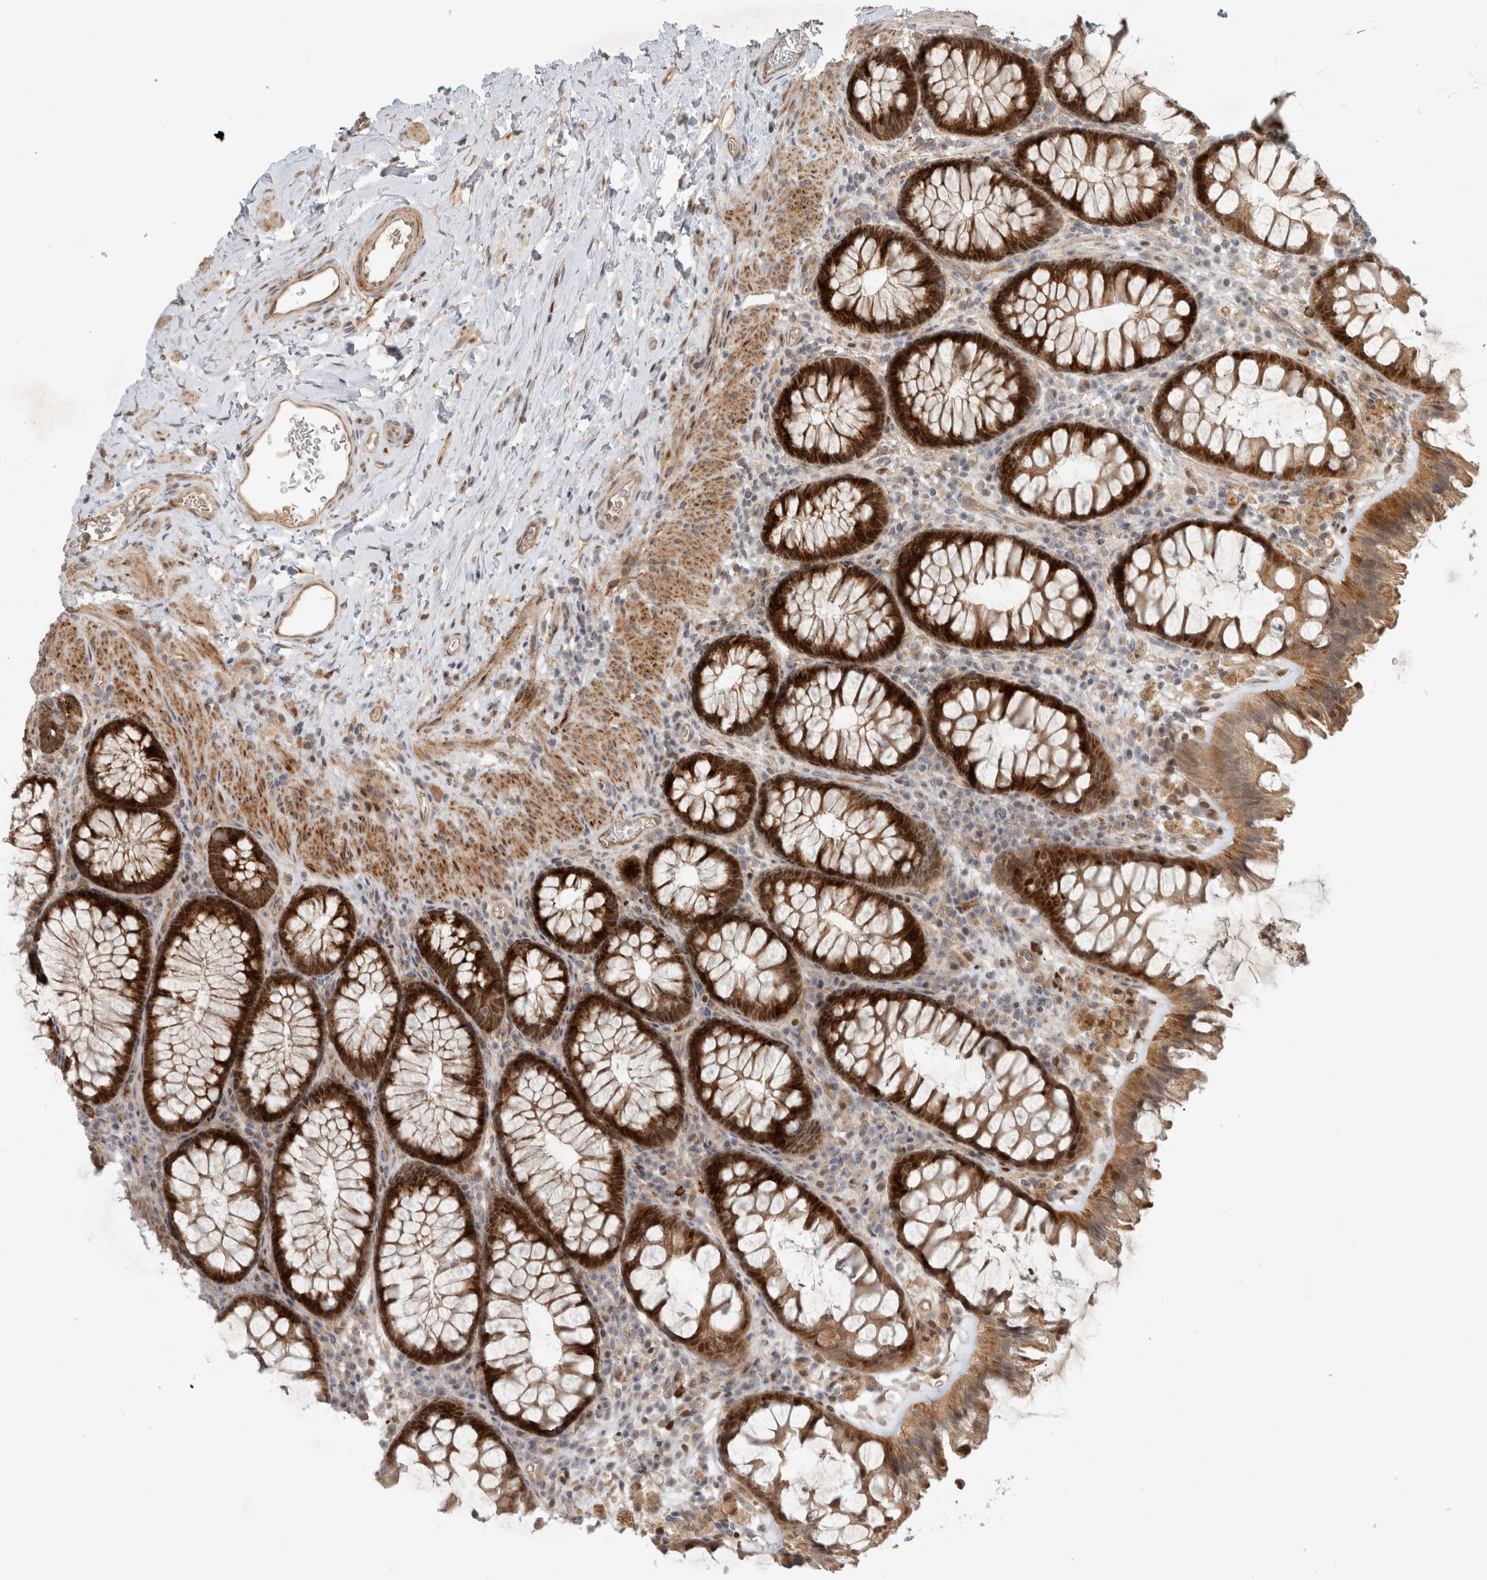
{"staining": {"intensity": "moderate", "quantity": ">75%", "location": "cytoplasmic/membranous"}, "tissue": "colon", "cell_type": "Endothelial cells", "image_type": "normal", "snomed": [{"axis": "morphology", "description": "Normal tissue, NOS"}, {"axis": "topography", "description": "Colon"}], "caption": "Immunohistochemistry of normal human colon reveals medium levels of moderate cytoplasmic/membranous positivity in about >75% of endothelial cells. (DAB (3,3'-diaminobenzidine) IHC, brown staining for protein, blue staining for nuclei).", "gene": "INSRR", "patient": {"sex": "female", "age": 62}}